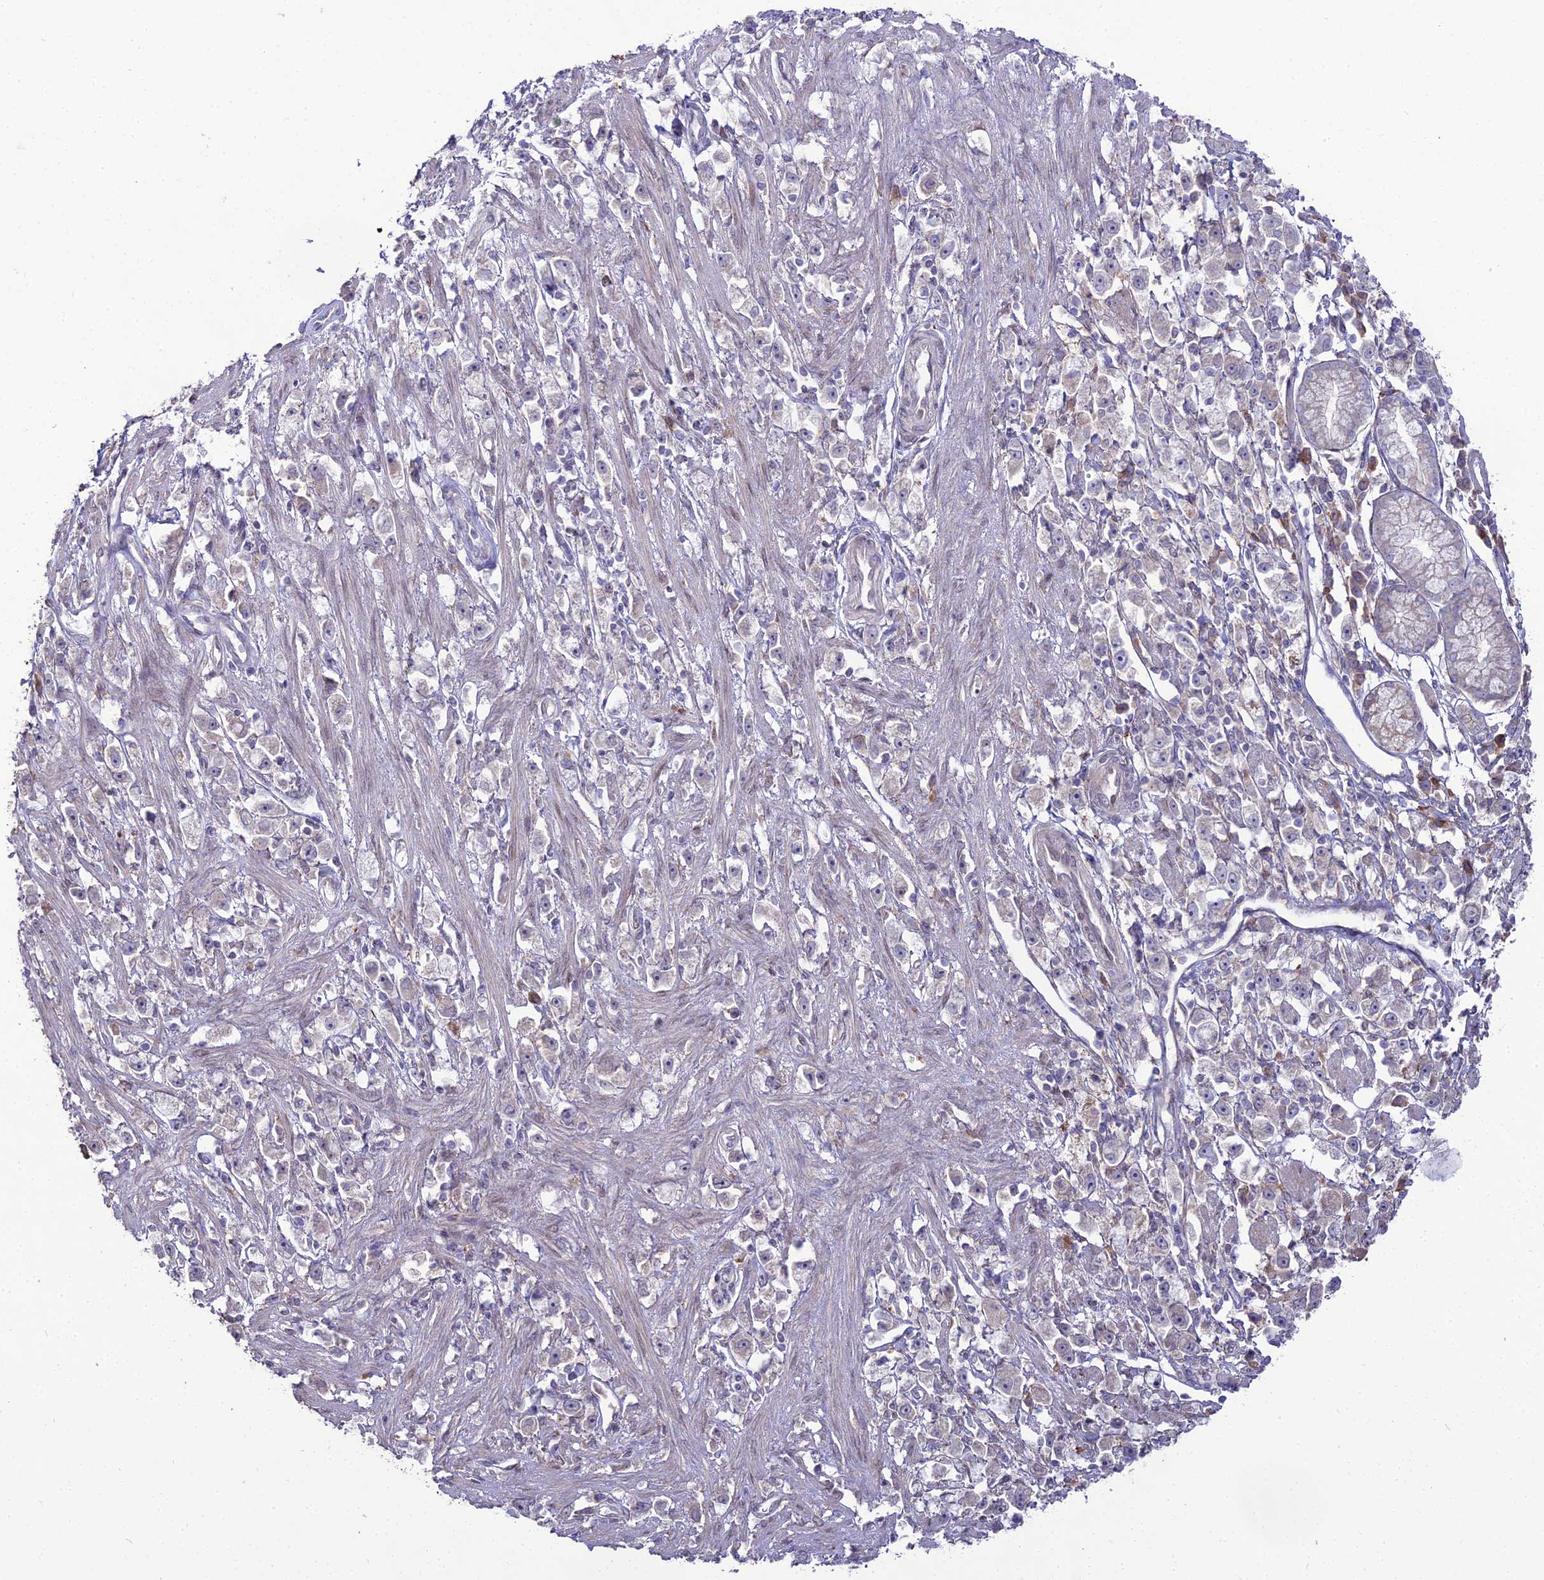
{"staining": {"intensity": "negative", "quantity": "none", "location": "none"}, "tissue": "stomach cancer", "cell_type": "Tumor cells", "image_type": "cancer", "snomed": [{"axis": "morphology", "description": "Adenocarcinoma, NOS"}, {"axis": "topography", "description": "Stomach"}], "caption": "The photomicrograph shows no significant positivity in tumor cells of adenocarcinoma (stomach).", "gene": "TROAP", "patient": {"sex": "female", "age": 59}}